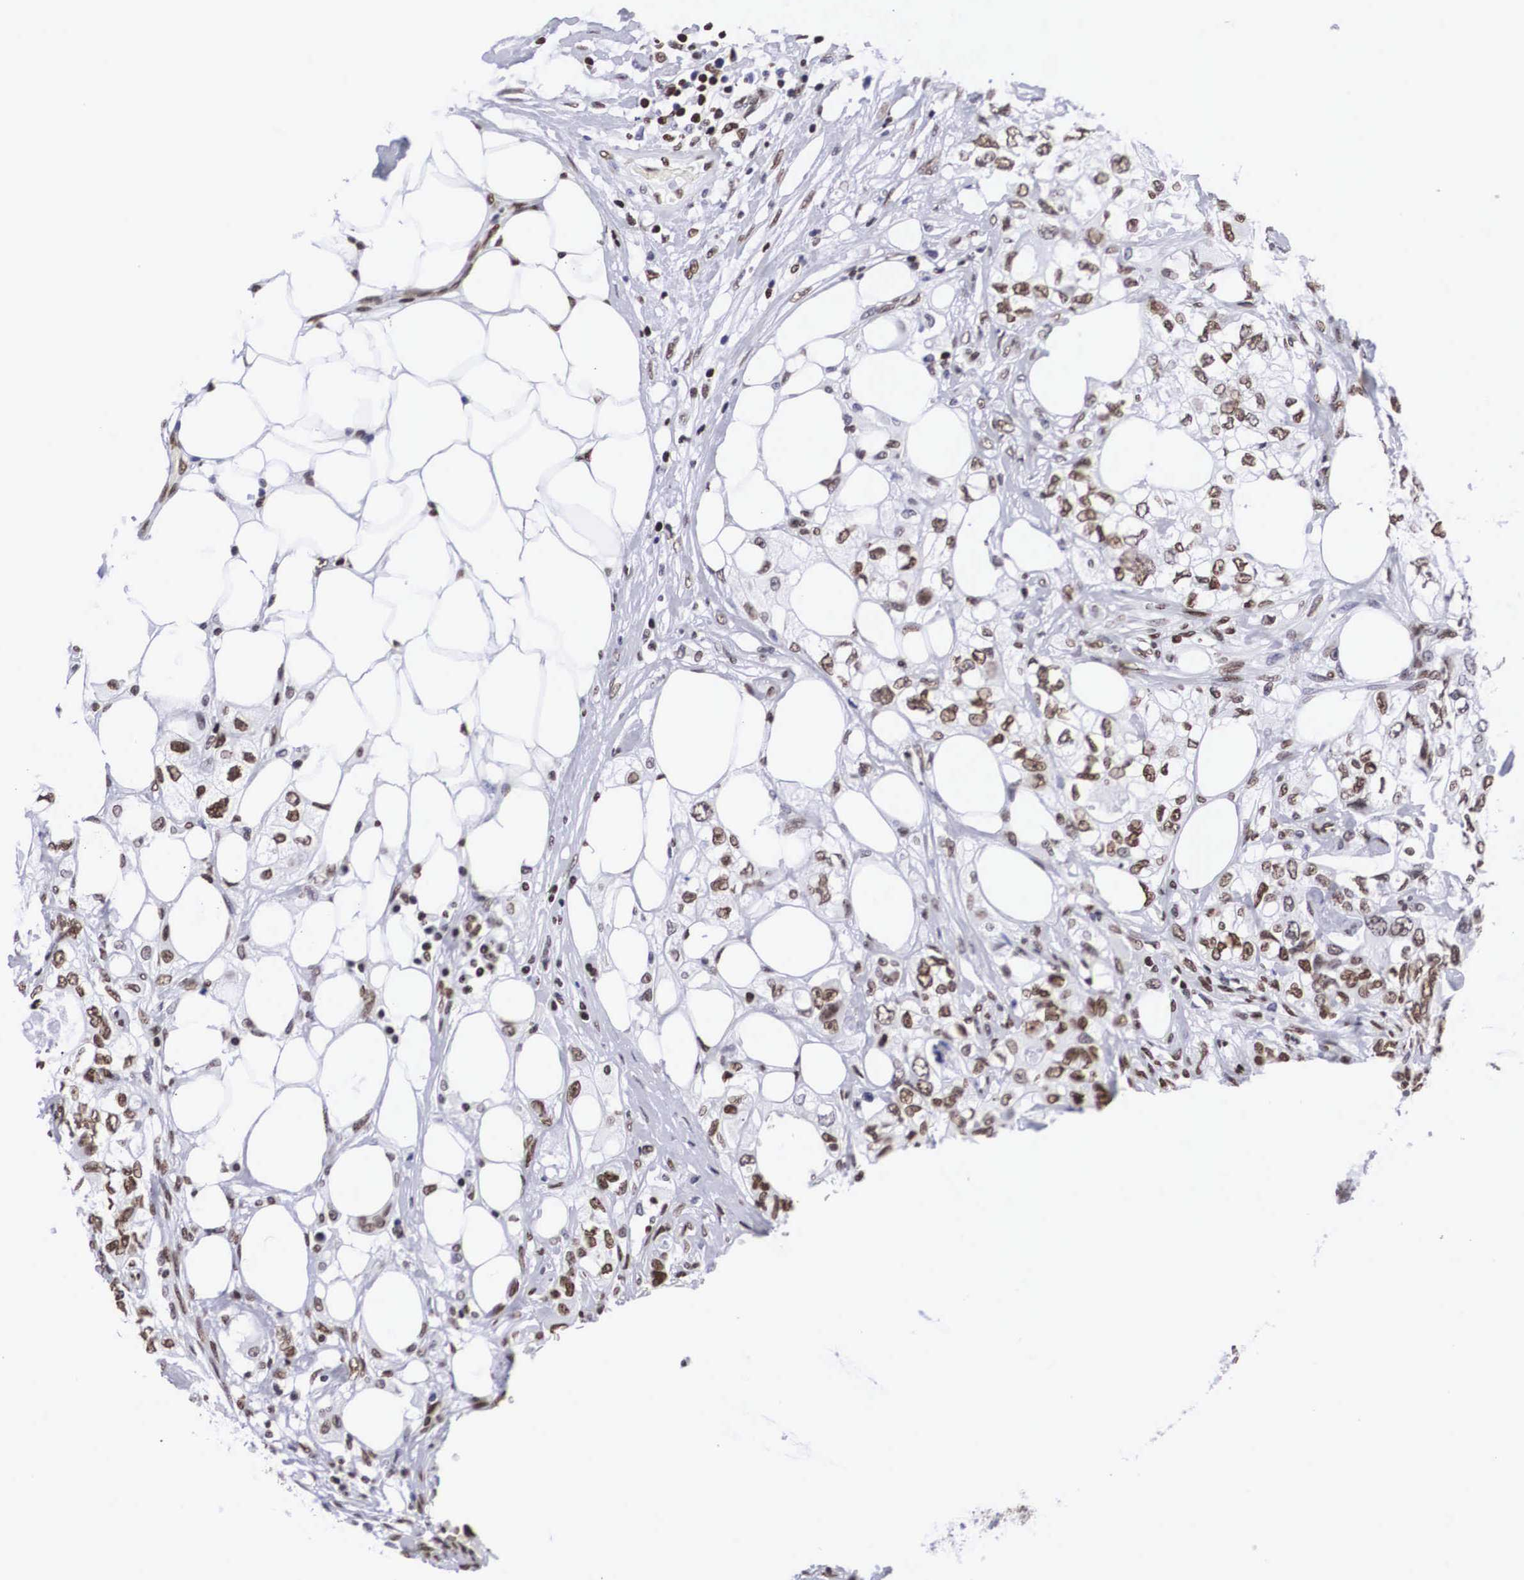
{"staining": {"intensity": "moderate", "quantity": ">75%", "location": "nuclear"}, "tissue": "colorectal cancer", "cell_type": "Tumor cells", "image_type": "cancer", "snomed": [{"axis": "morphology", "description": "Adenocarcinoma, NOS"}, {"axis": "topography", "description": "Rectum"}], "caption": "Protein expression analysis of colorectal adenocarcinoma demonstrates moderate nuclear staining in about >75% of tumor cells.", "gene": "MECP2", "patient": {"sex": "female", "age": 57}}